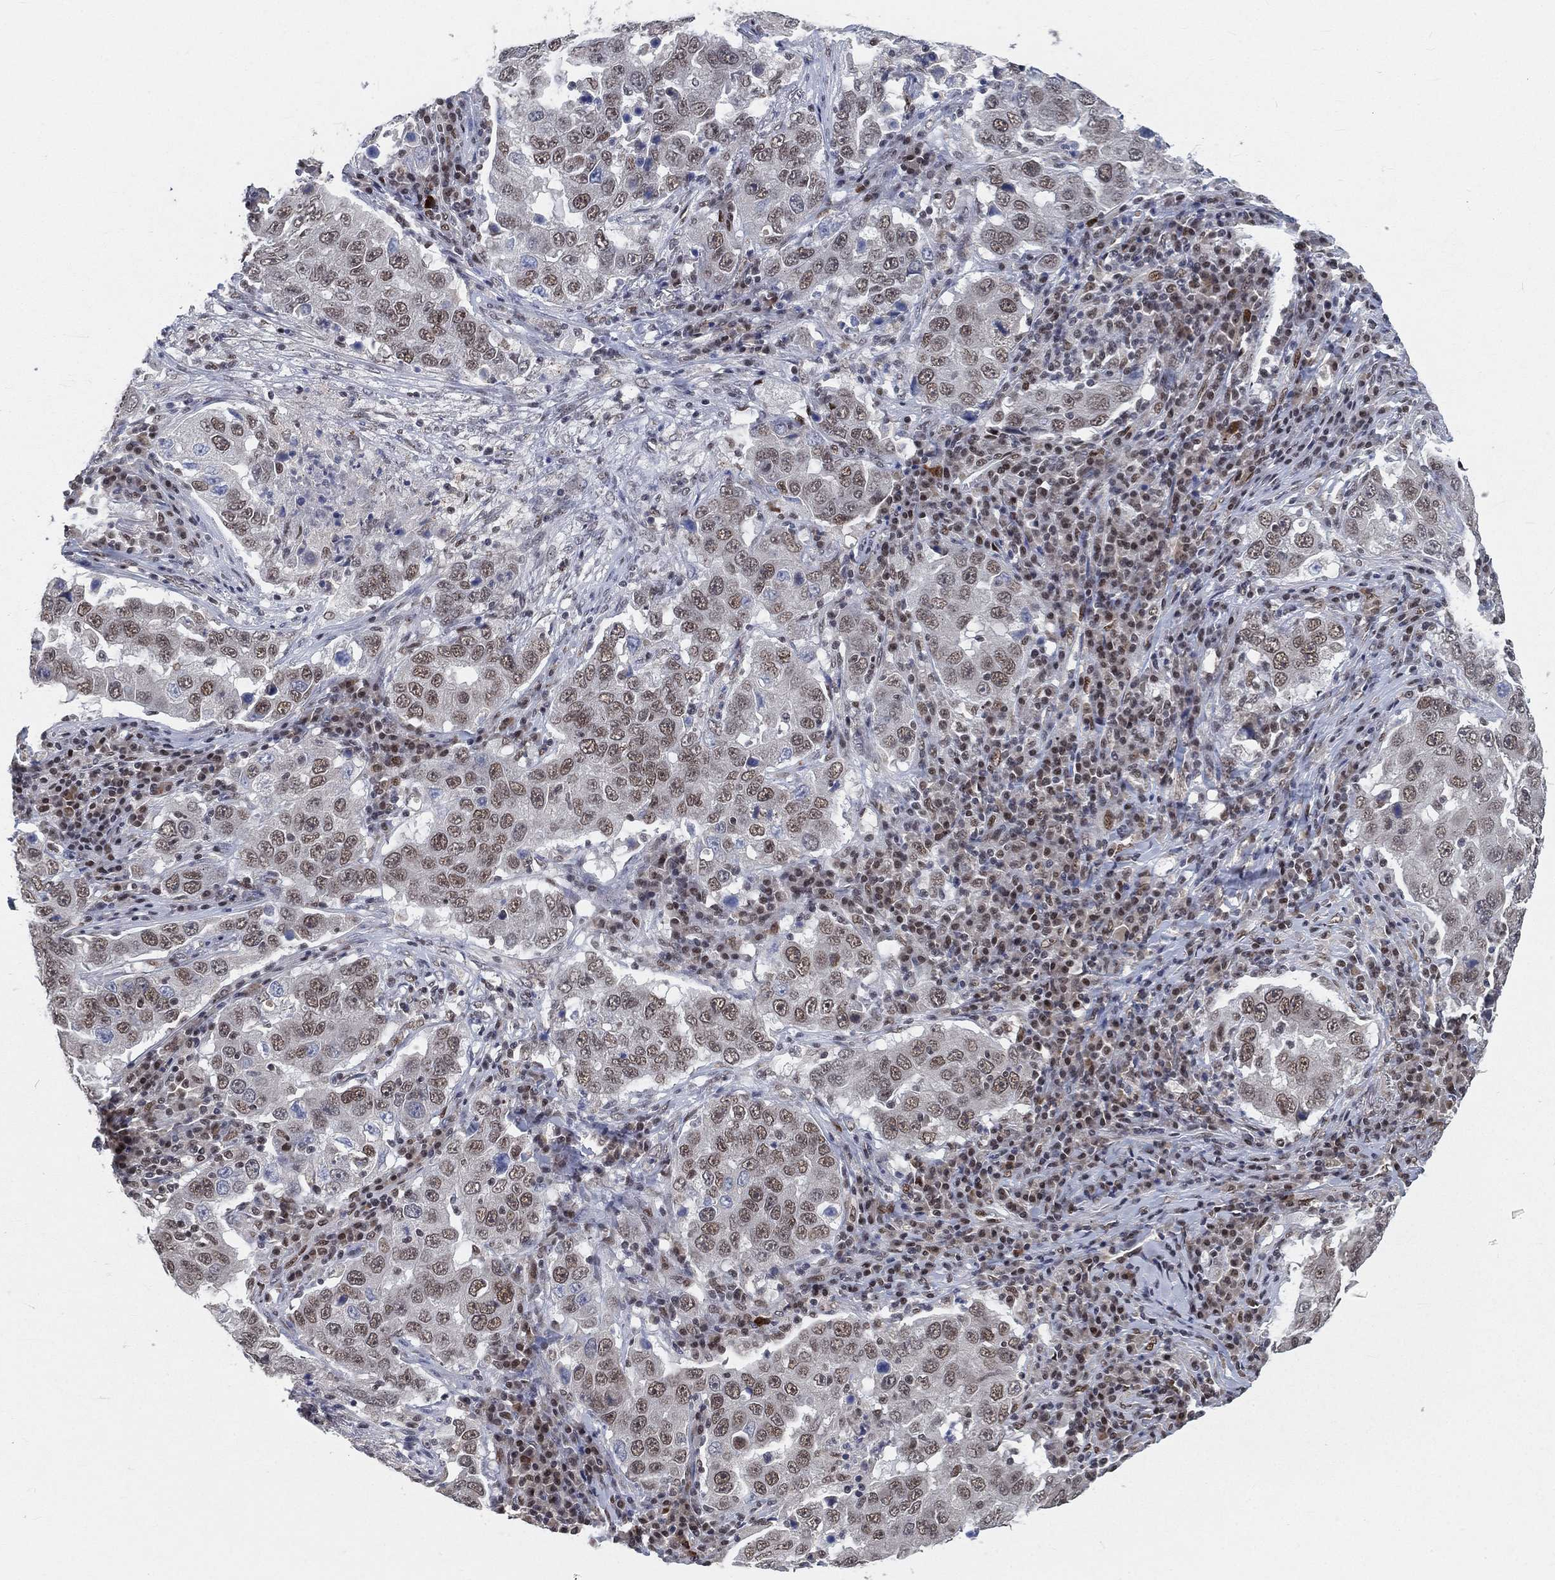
{"staining": {"intensity": "weak", "quantity": "25%-75%", "location": "nuclear"}, "tissue": "lung cancer", "cell_type": "Tumor cells", "image_type": "cancer", "snomed": [{"axis": "morphology", "description": "Adenocarcinoma, NOS"}, {"axis": "topography", "description": "Lung"}], "caption": "High-power microscopy captured an immunohistochemistry (IHC) micrograph of lung cancer, revealing weak nuclear positivity in about 25%-75% of tumor cells.", "gene": "YLPM1", "patient": {"sex": "male", "age": 73}}